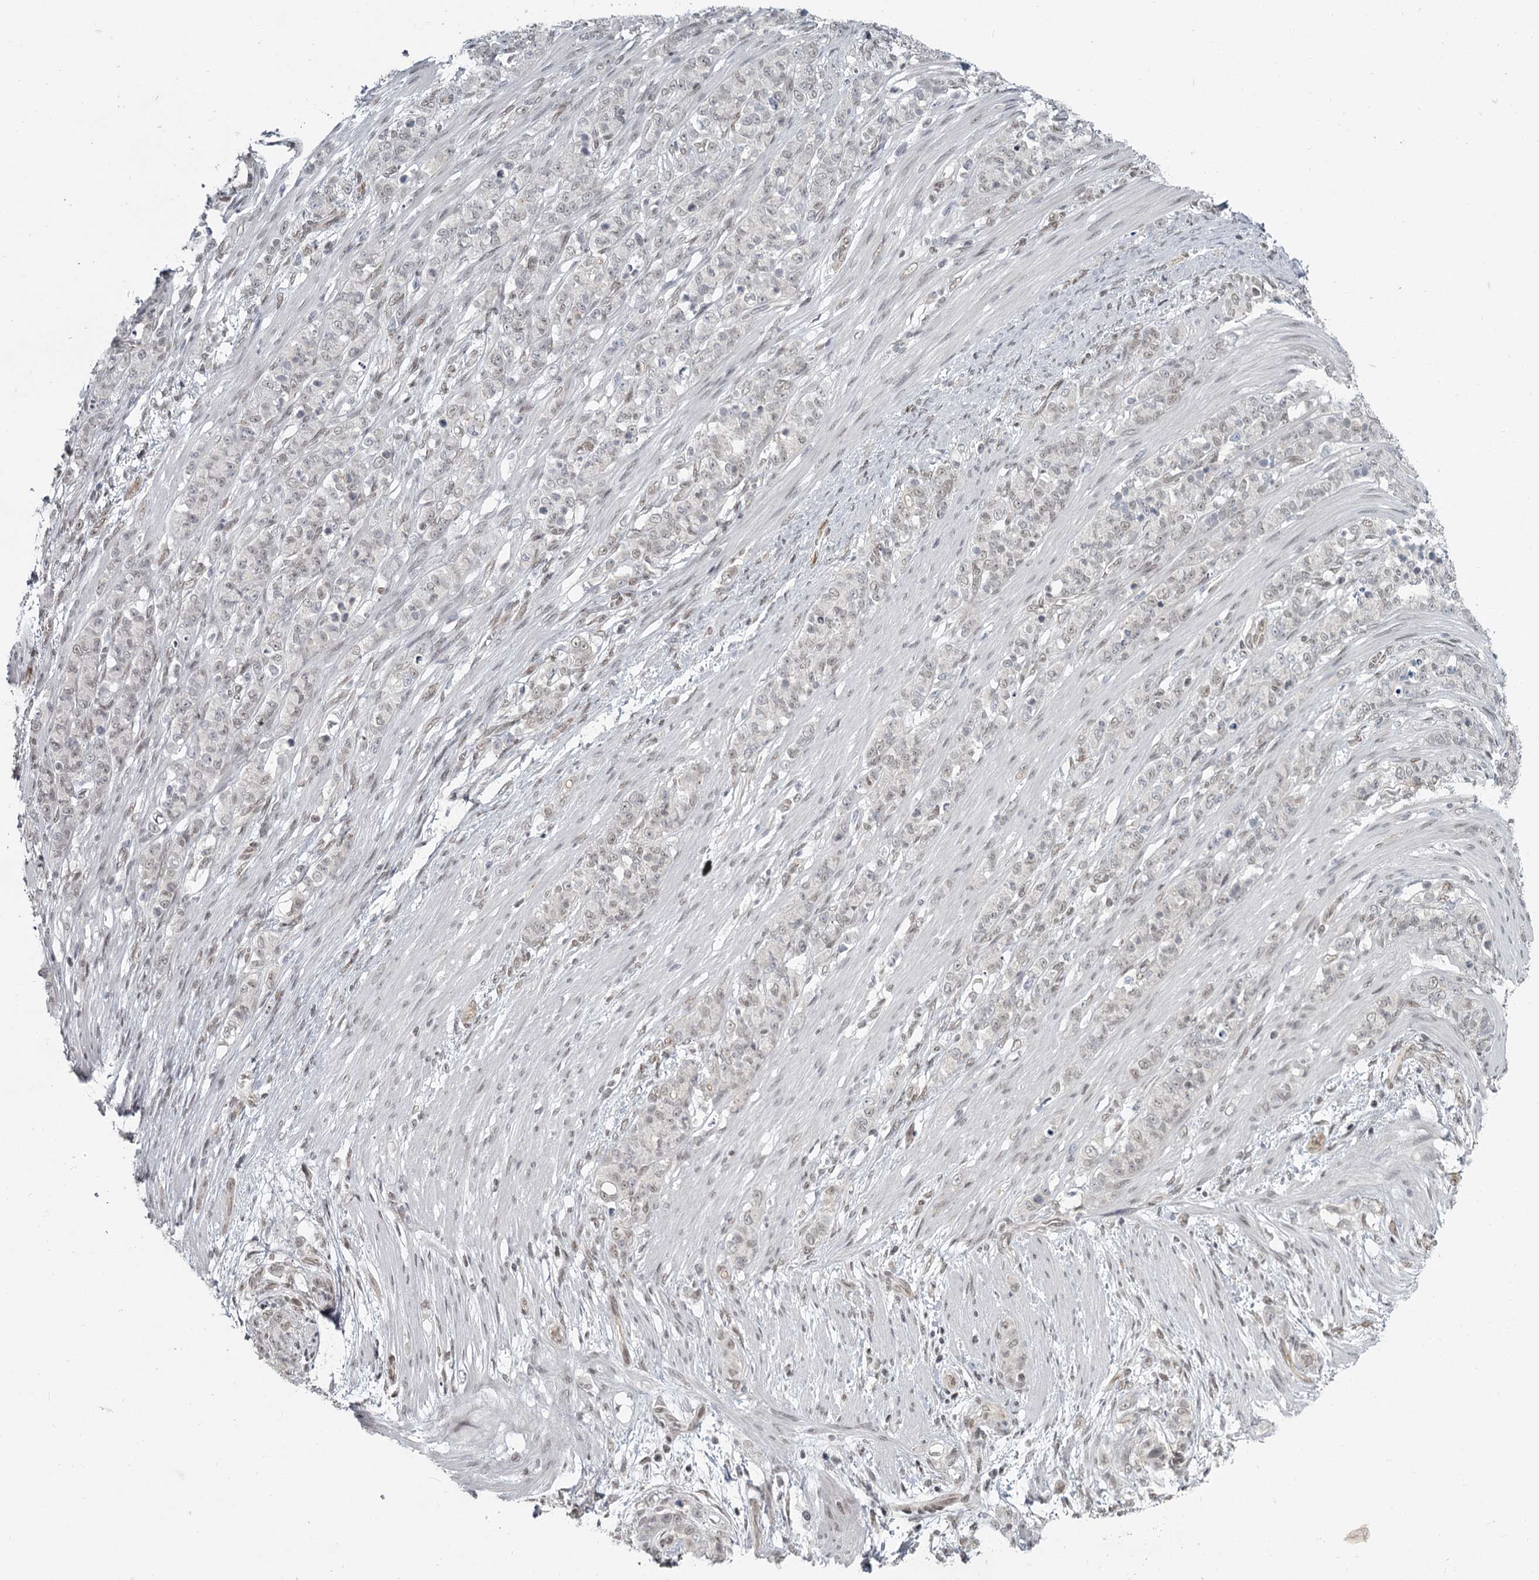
{"staining": {"intensity": "weak", "quantity": "25%-75%", "location": "nuclear"}, "tissue": "stomach cancer", "cell_type": "Tumor cells", "image_type": "cancer", "snomed": [{"axis": "morphology", "description": "Adenocarcinoma, NOS"}, {"axis": "topography", "description": "Stomach"}], "caption": "Stomach adenocarcinoma stained with DAB IHC shows low levels of weak nuclear positivity in about 25%-75% of tumor cells.", "gene": "FAM13C", "patient": {"sex": "female", "age": 79}}